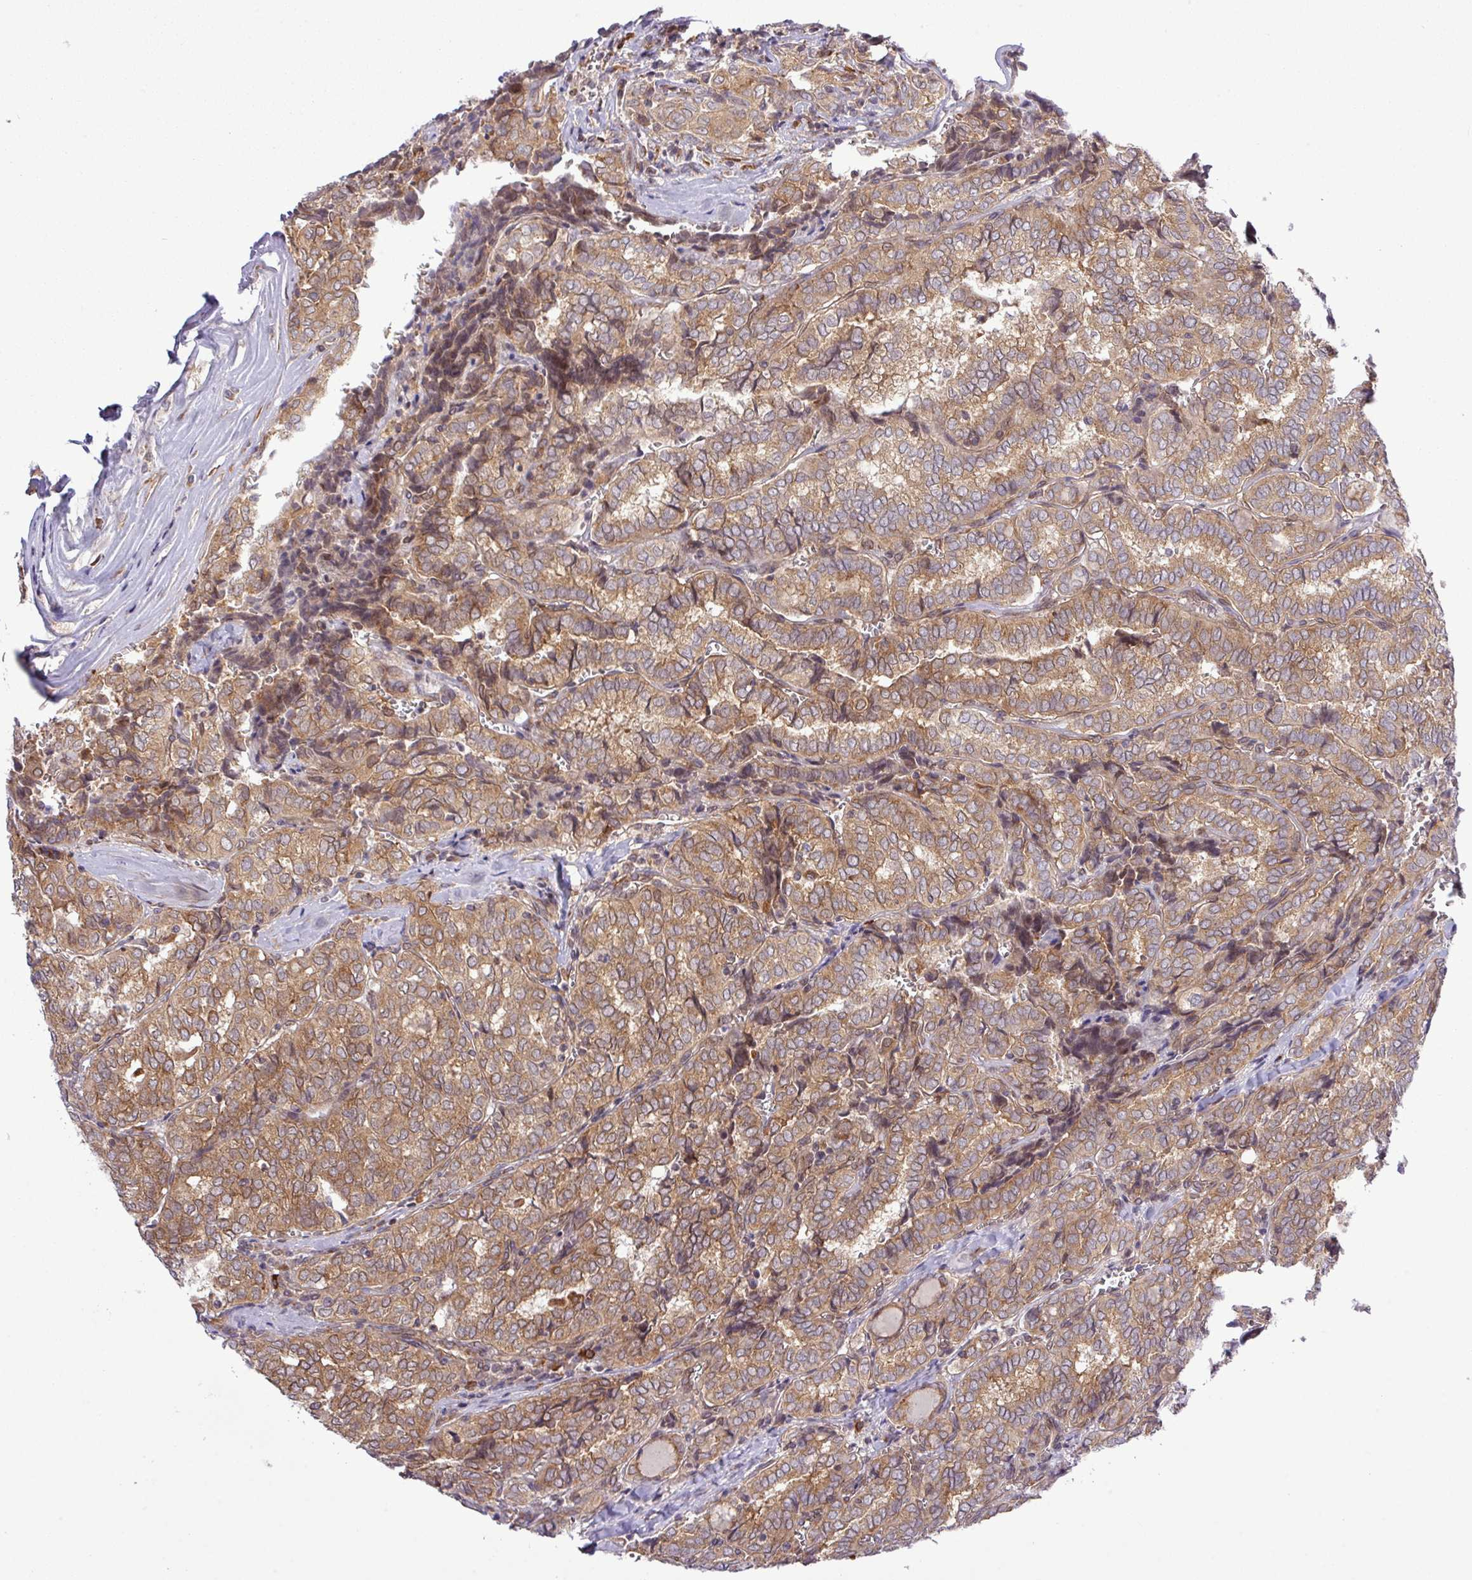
{"staining": {"intensity": "moderate", "quantity": ">75%", "location": "cytoplasmic/membranous"}, "tissue": "thyroid cancer", "cell_type": "Tumor cells", "image_type": "cancer", "snomed": [{"axis": "morphology", "description": "Papillary adenocarcinoma, NOS"}, {"axis": "topography", "description": "Thyroid gland"}], "caption": "A brown stain labels moderate cytoplasmic/membranous staining of a protein in human thyroid cancer (papillary adenocarcinoma) tumor cells. (IHC, brightfield microscopy, high magnification).", "gene": "FAM222B", "patient": {"sex": "female", "age": 30}}